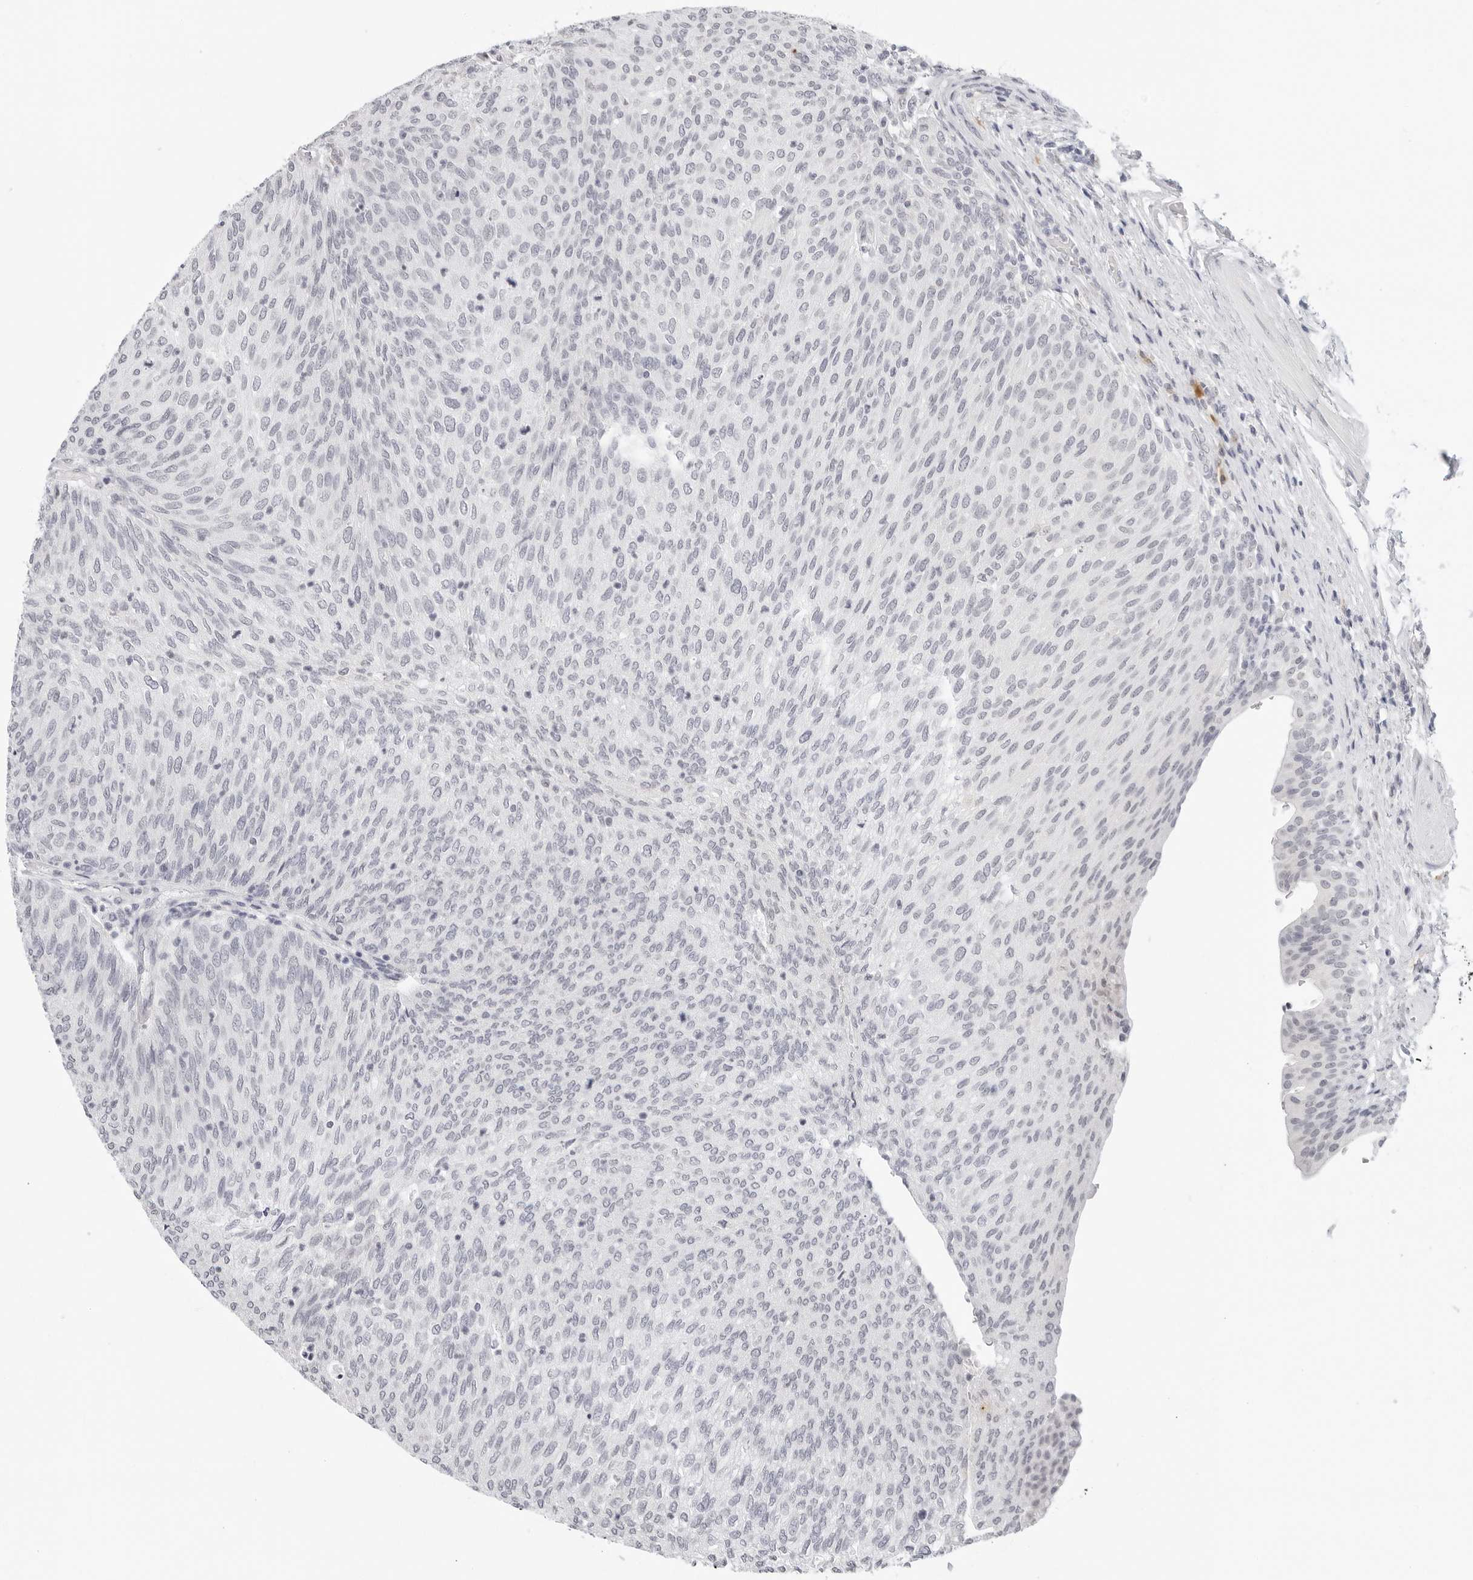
{"staining": {"intensity": "negative", "quantity": "none", "location": "none"}, "tissue": "urothelial cancer", "cell_type": "Tumor cells", "image_type": "cancer", "snomed": [{"axis": "morphology", "description": "Urothelial carcinoma, Low grade"}, {"axis": "topography", "description": "Urinary bladder"}], "caption": "IHC photomicrograph of neoplastic tissue: urothelial carcinoma (low-grade) stained with DAB (3,3'-diaminobenzidine) displays no significant protein staining in tumor cells. (DAB (3,3'-diaminobenzidine) IHC, high magnification).", "gene": "EDN2", "patient": {"sex": "female", "age": 79}}